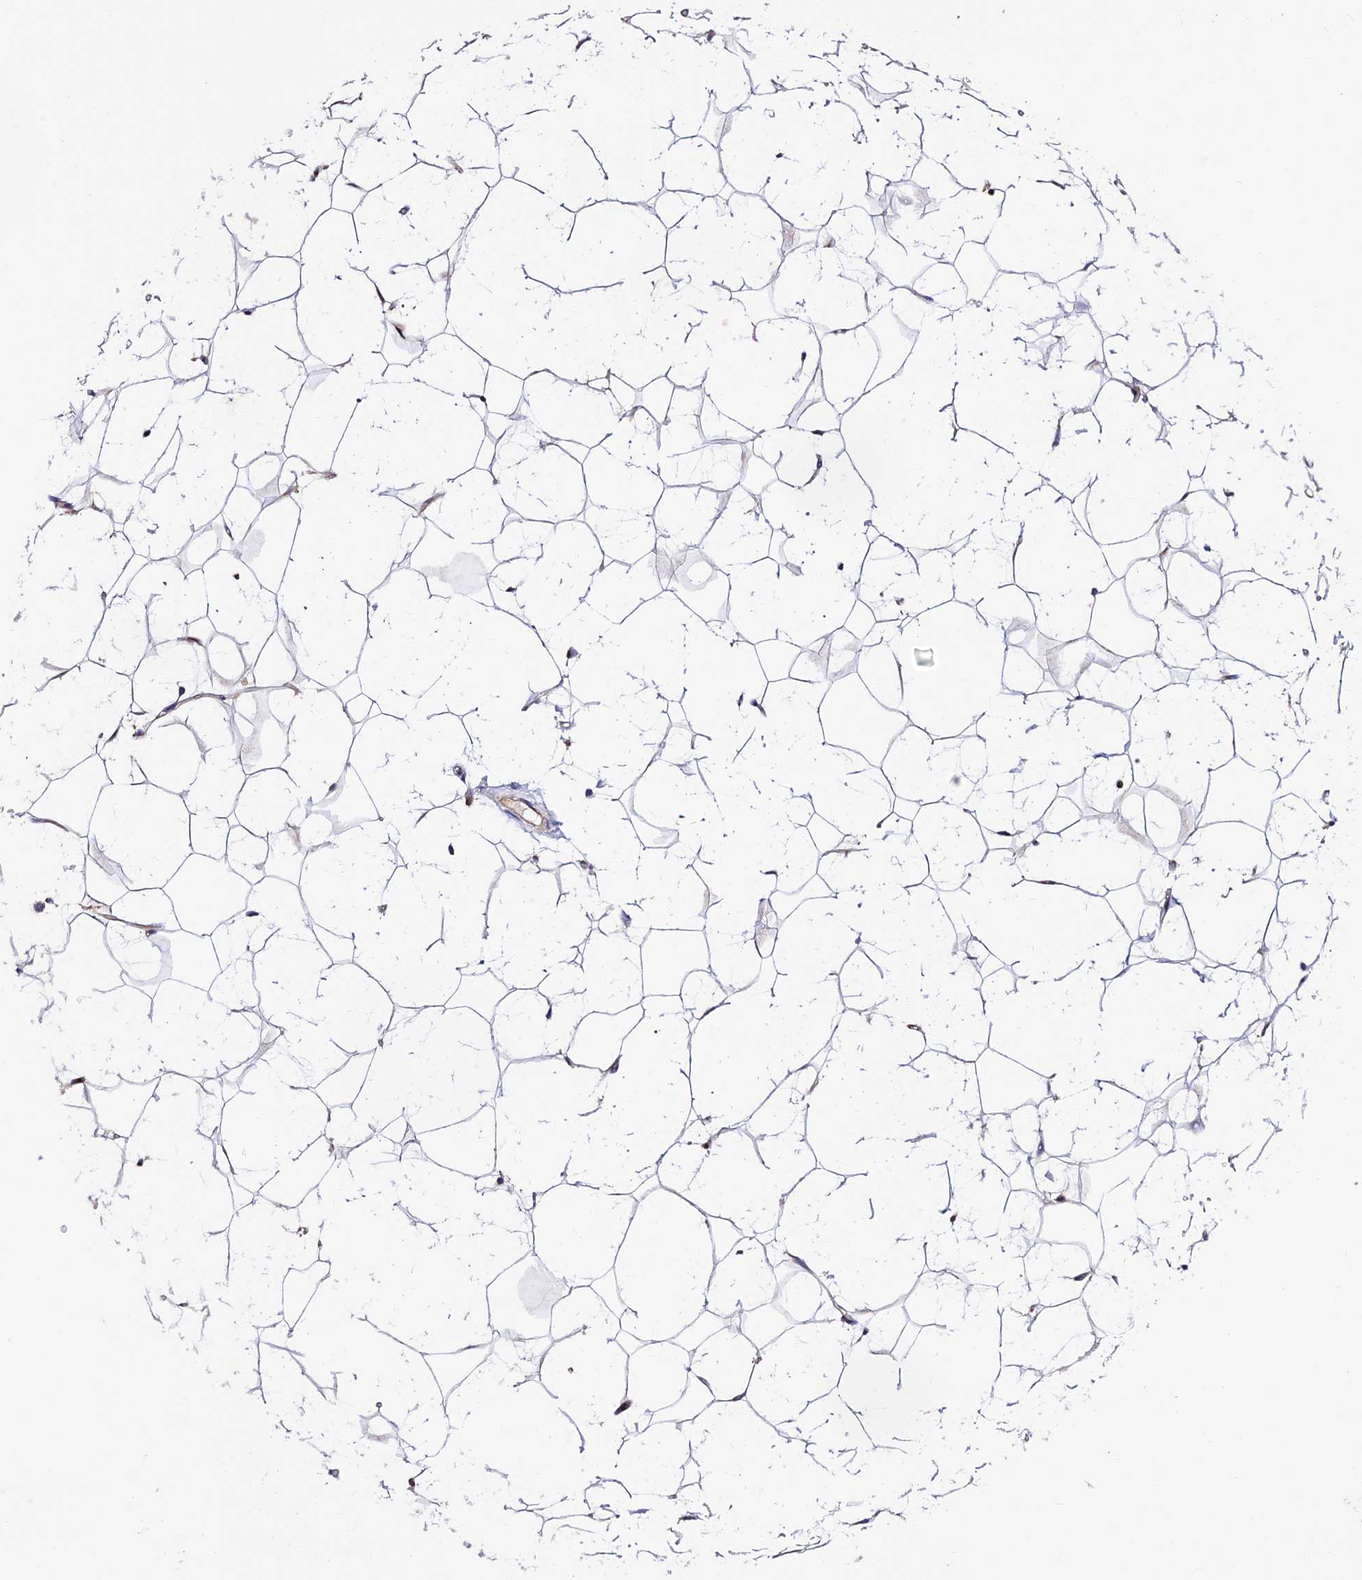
{"staining": {"intensity": "negative", "quantity": "none", "location": "none"}, "tissue": "adipose tissue", "cell_type": "Adipocytes", "image_type": "normal", "snomed": [{"axis": "morphology", "description": "Normal tissue, NOS"}, {"axis": "topography", "description": "Breast"}], "caption": "Photomicrograph shows no significant protein staining in adipocytes of benign adipose tissue.", "gene": "PRIM1", "patient": {"sex": "female", "age": 26}}